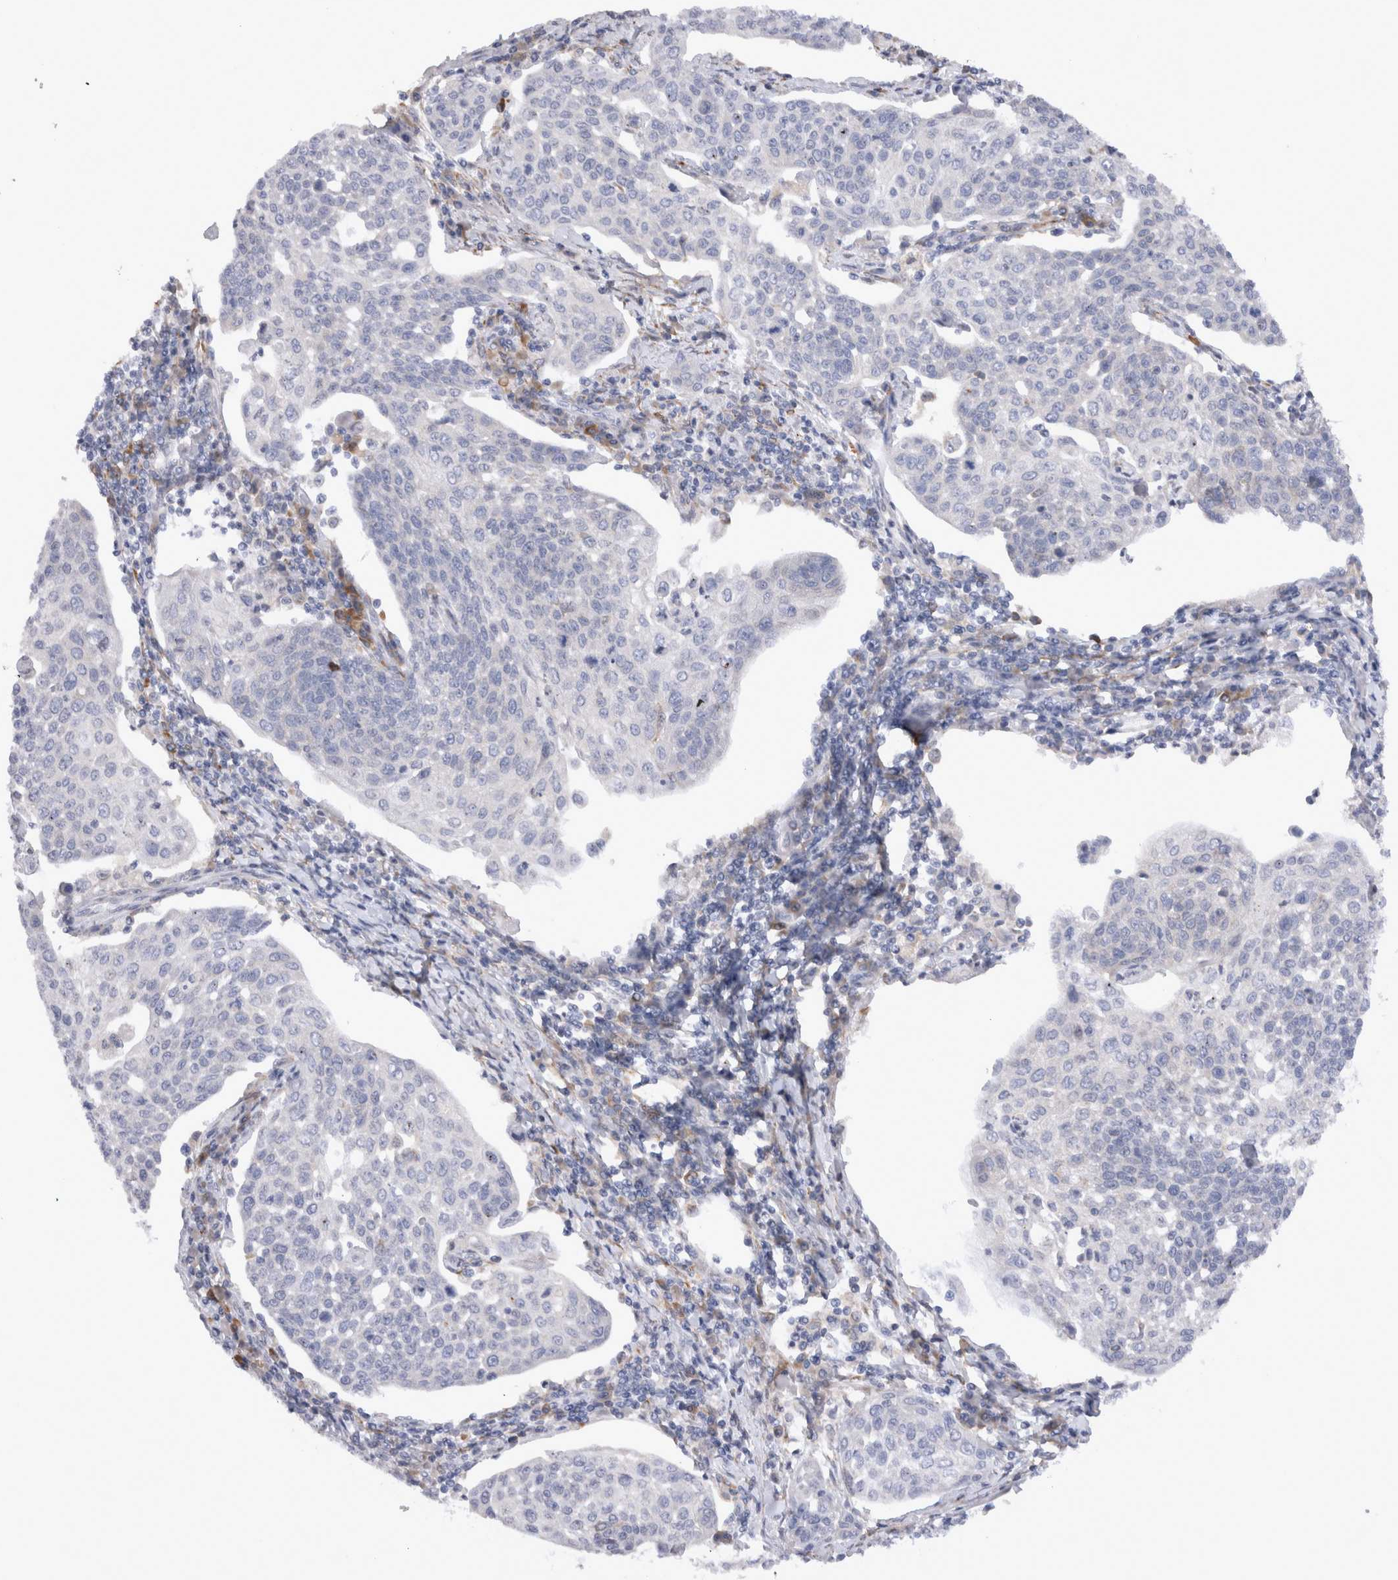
{"staining": {"intensity": "negative", "quantity": "none", "location": "none"}, "tissue": "cervical cancer", "cell_type": "Tumor cells", "image_type": "cancer", "snomed": [{"axis": "morphology", "description": "Squamous cell carcinoma, NOS"}, {"axis": "topography", "description": "Cervix"}], "caption": "An image of human cervical cancer (squamous cell carcinoma) is negative for staining in tumor cells.", "gene": "VCPIP1", "patient": {"sex": "female", "age": 34}}